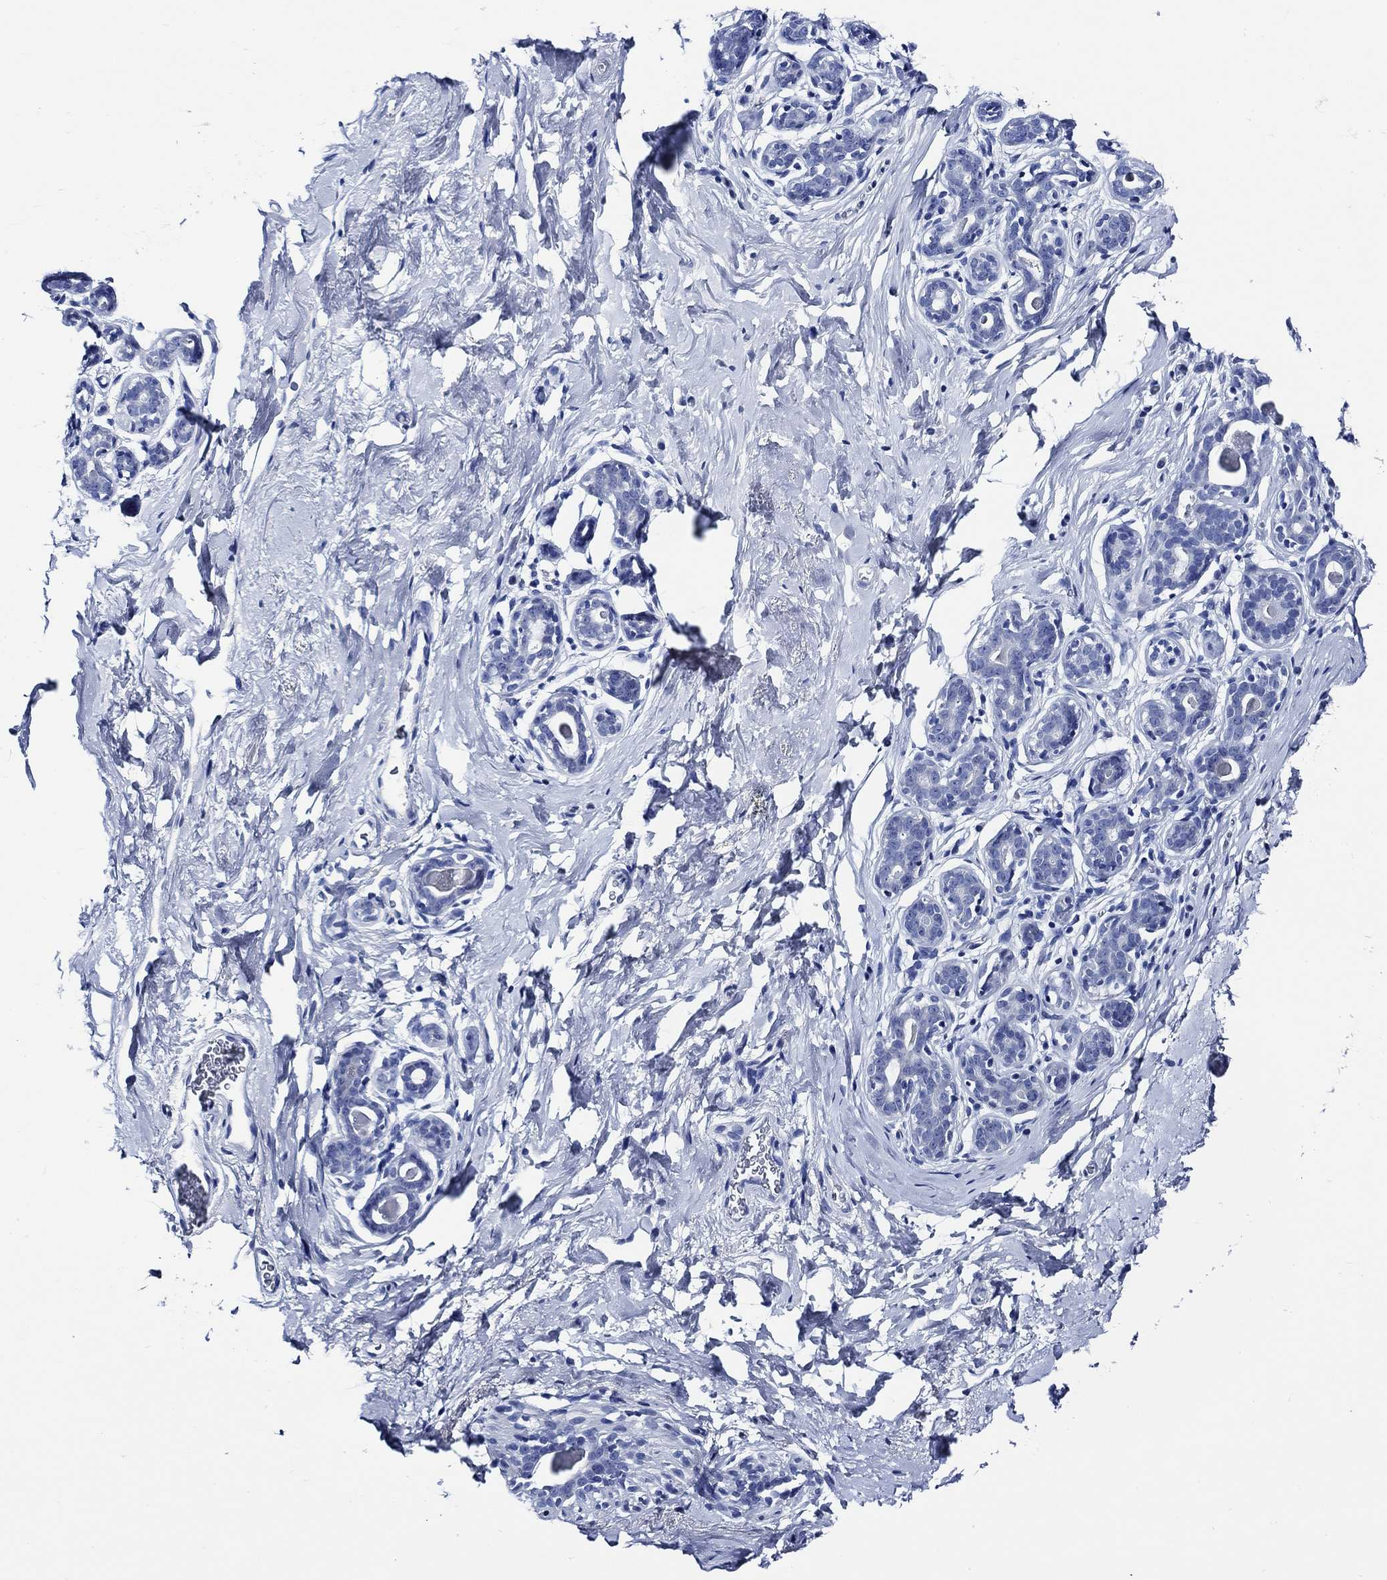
{"staining": {"intensity": "negative", "quantity": "none", "location": "none"}, "tissue": "breast", "cell_type": "Adipocytes", "image_type": "normal", "snomed": [{"axis": "morphology", "description": "Normal tissue, NOS"}, {"axis": "topography", "description": "Skin"}, {"axis": "topography", "description": "Breast"}], "caption": "IHC photomicrograph of normal human breast stained for a protein (brown), which displays no positivity in adipocytes.", "gene": "WDR62", "patient": {"sex": "female", "age": 43}}